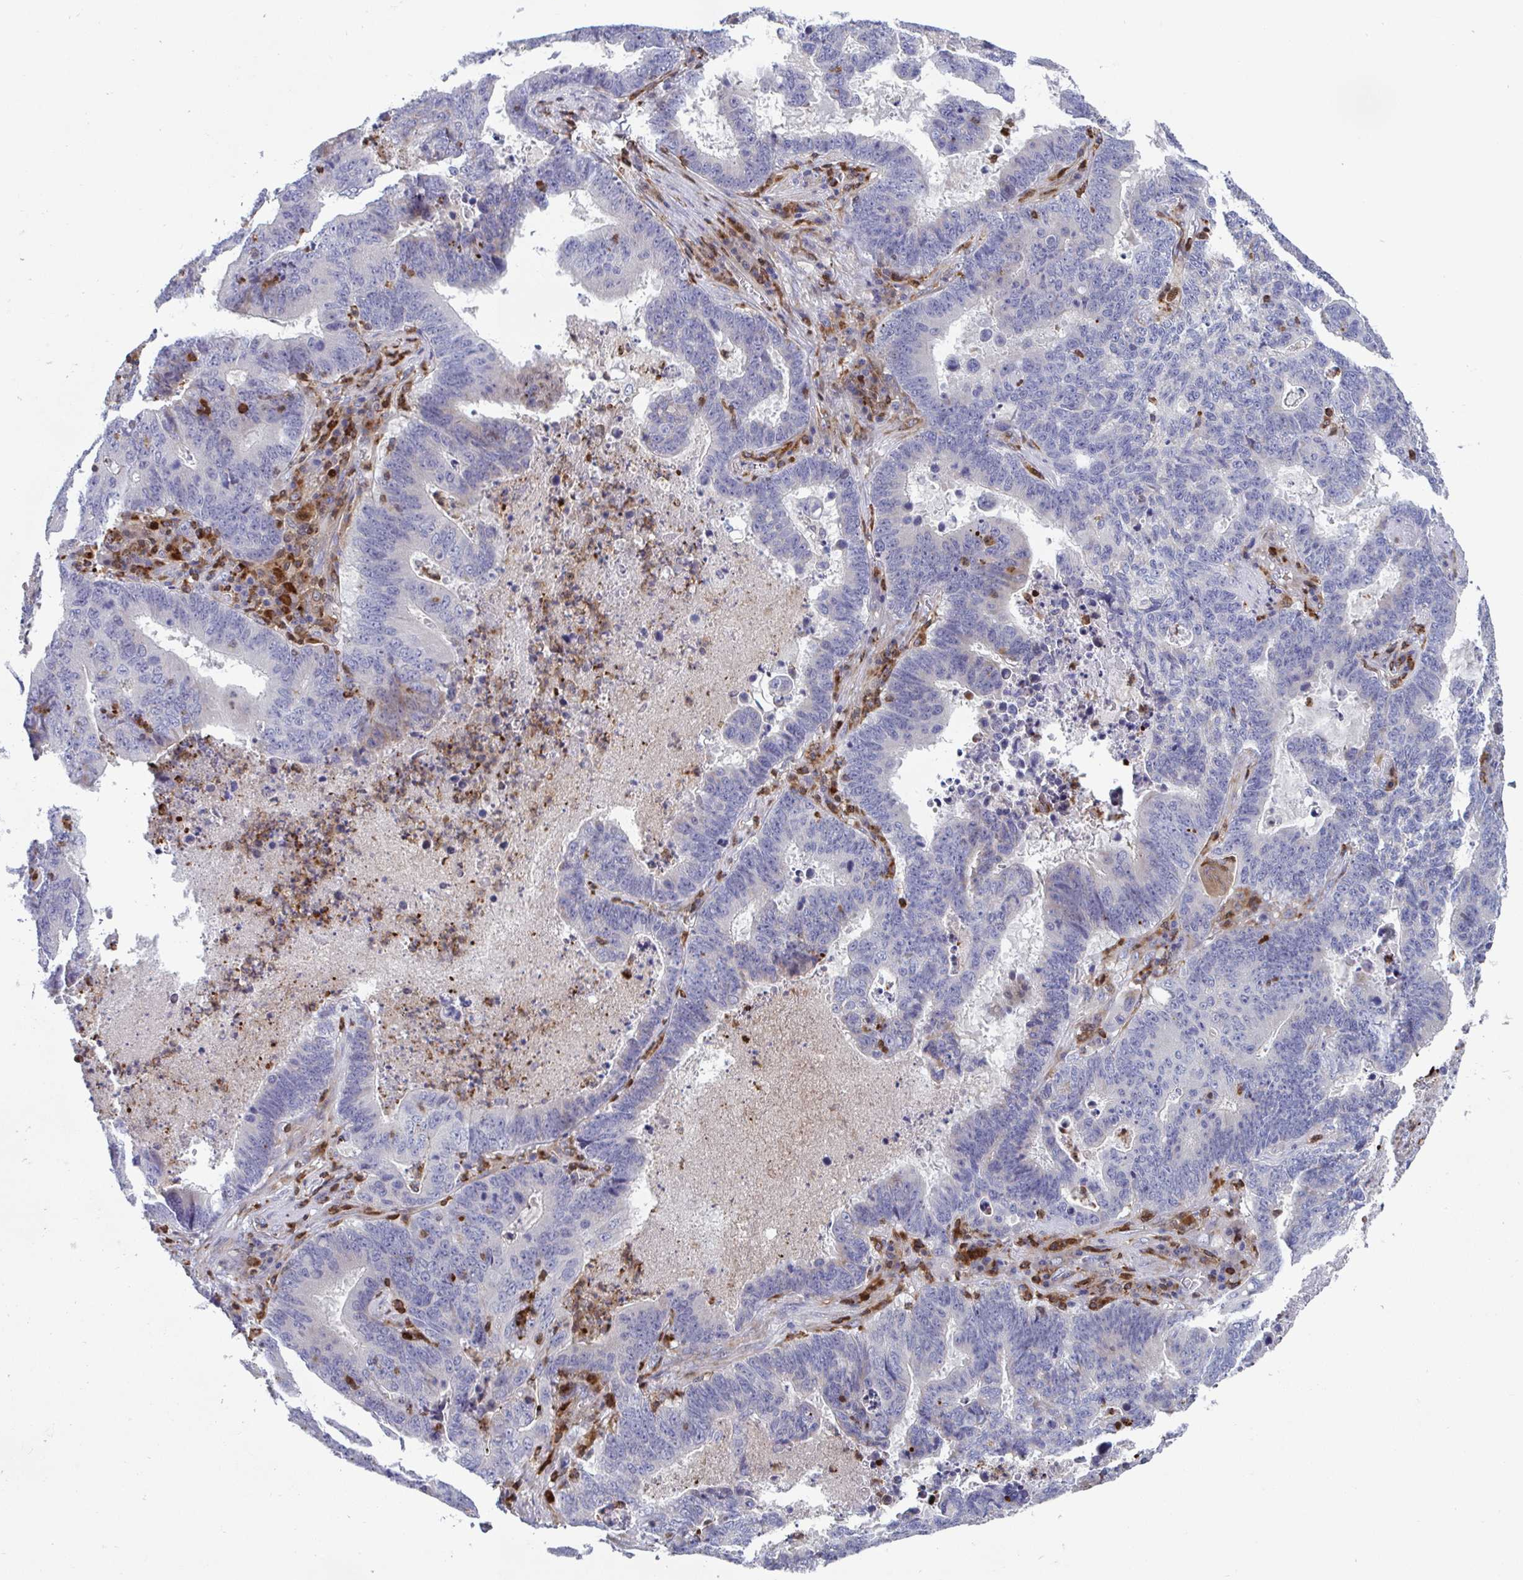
{"staining": {"intensity": "negative", "quantity": "none", "location": "none"}, "tissue": "lung cancer", "cell_type": "Tumor cells", "image_type": "cancer", "snomed": [{"axis": "morphology", "description": "Aneuploidy"}, {"axis": "morphology", "description": "Adenocarcinoma, NOS"}, {"axis": "morphology", "description": "Adenocarcinoma primary or metastatic"}, {"axis": "topography", "description": "Lung"}], "caption": "A histopathology image of lung adenocarcinoma primary or metastatic stained for a protein demonstrates no brown staining in tumor cells.", "gene": "AOC2", "patient": {"sex": "female", "age": 75}}